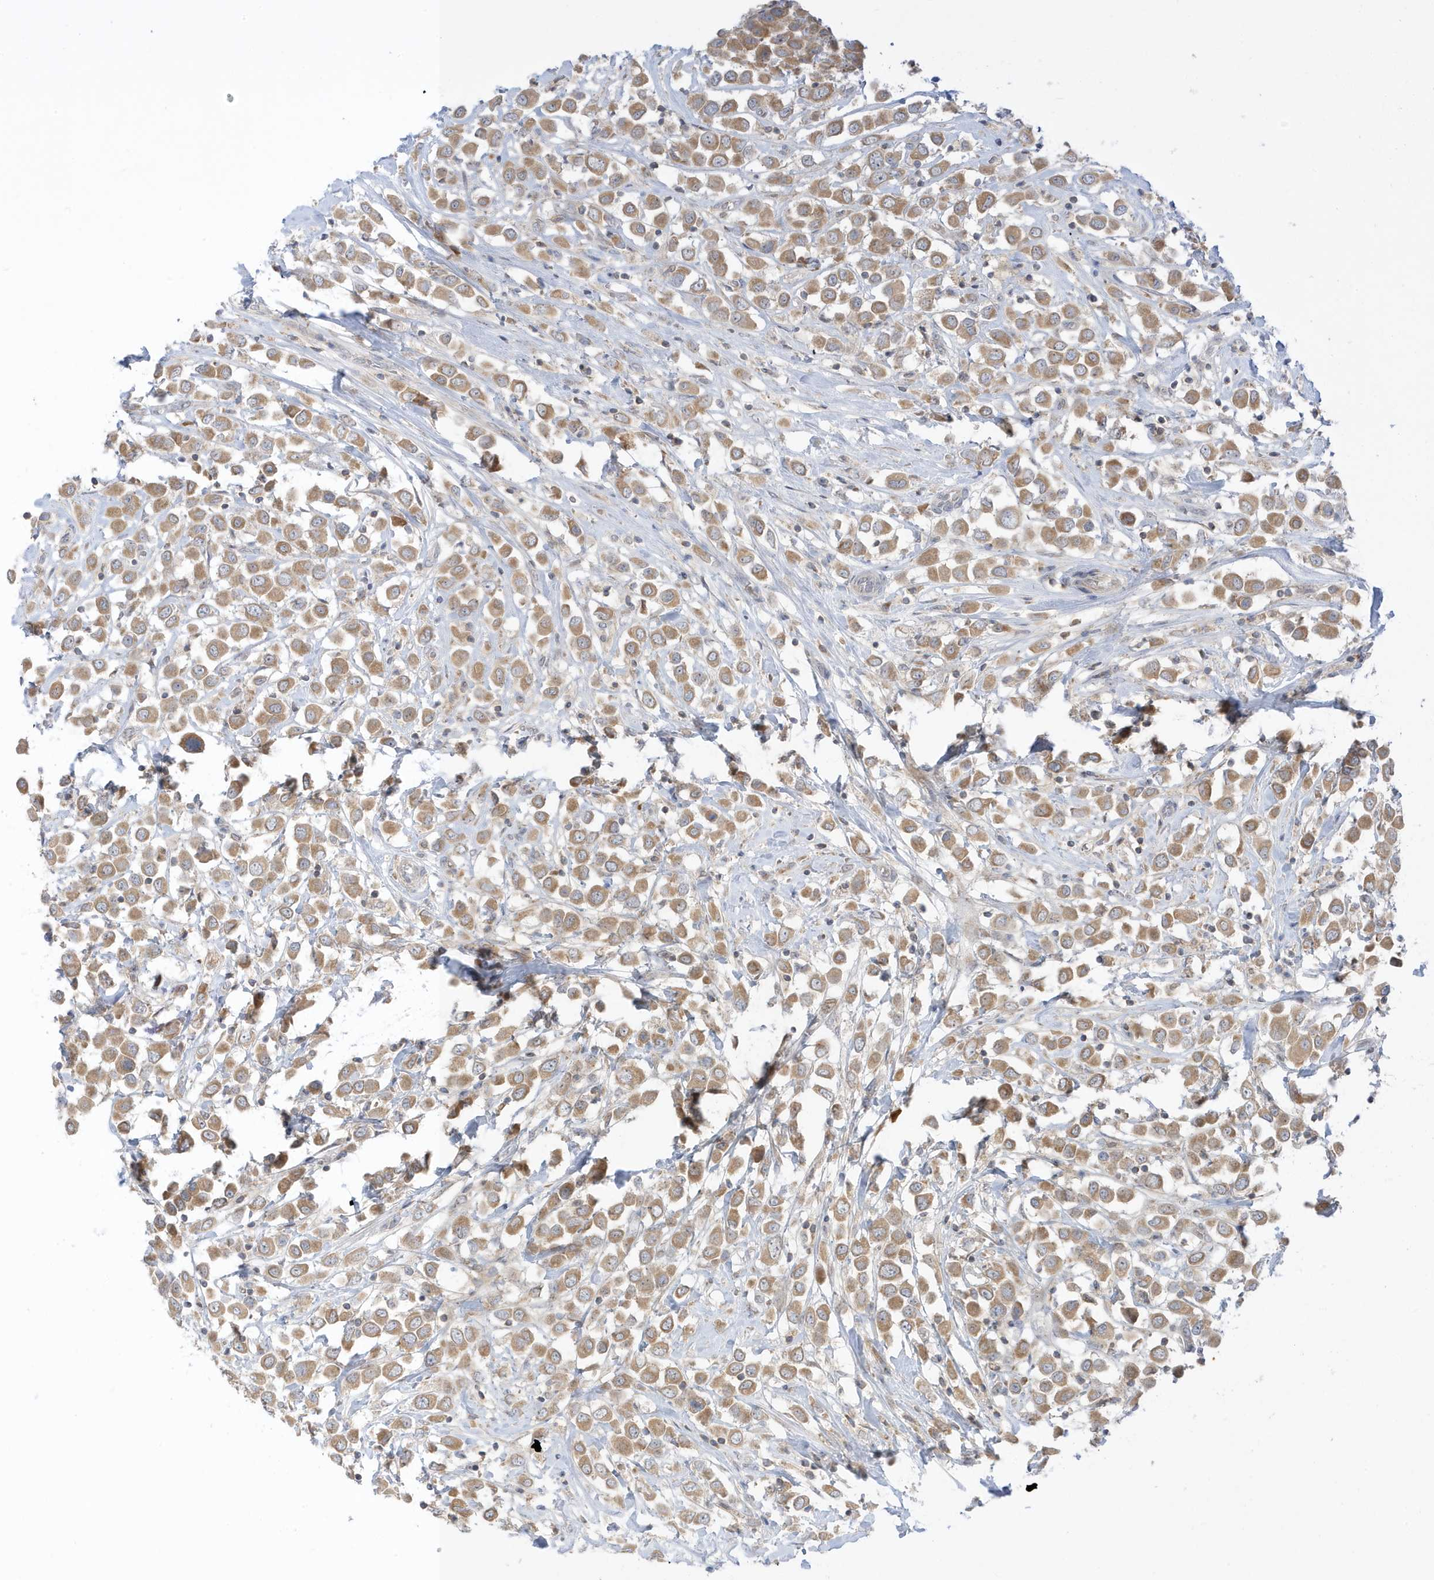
{"staining": {"intensity": "moderate", "quantity": ">75%", "location": "cytoplasmic/membranous"}, "tissue": "breast cancer", "cell_type": "Tumor cells", "image_type": "cancer", "snomed": [{"axis": "morphology", "description": "Duct carcinoma"}, {"axis": "topography", "description": "Breast"}], "caption": "Immunohistochemistry of human breast intraductal carcinoma shows medium levels of moderate cytoplasmic/membranous positivity in approximately >75% of tumor cells. Nuclei are stained in blue.", "gene": "NPPC", "patient": {"sex": "female", "age": 61}}